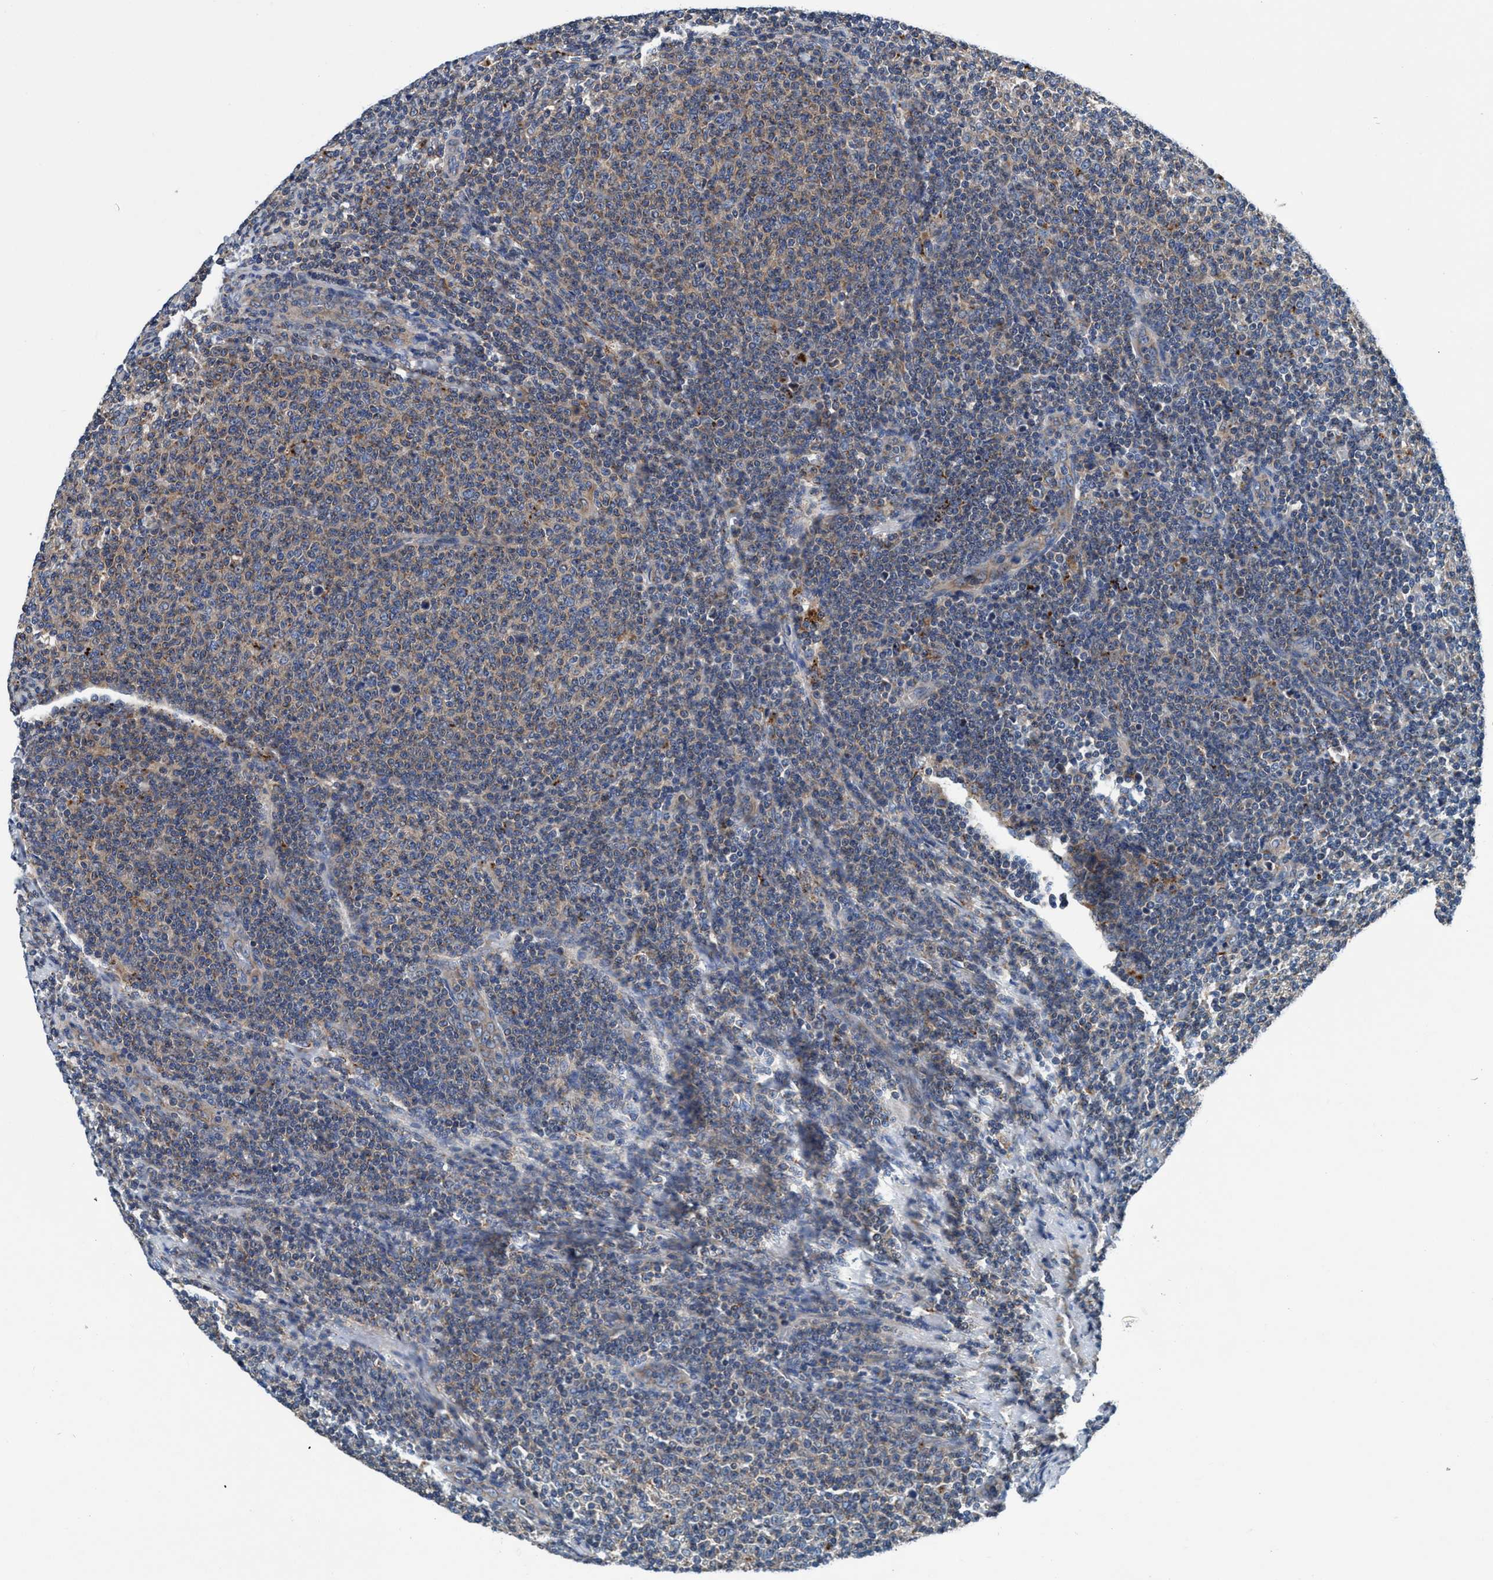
{"staining": {"intensity": "weak", "quantity": "25%-75%", "location": "cytoplasmic/membranous"}, "tissue": "lymphoma", "cell_type": "Tumor cells", "image_type": "cancer", "snomed": [{"axis": "morphology", "description": "Malignant lymphoma, non-Hodgkin's type, Low grade"}, {"axis": "topography", "description": "Lymph node"}], "caption": "Protein staining of low-grade malignant lymphoma, non-Hodgkin's type tissue exhibits weak cytoplasmic/membranous positivity in about 25%-75% of tumor cells.", "gene": "ENDOG", "patient": {"sex": "male", "age": 66}}